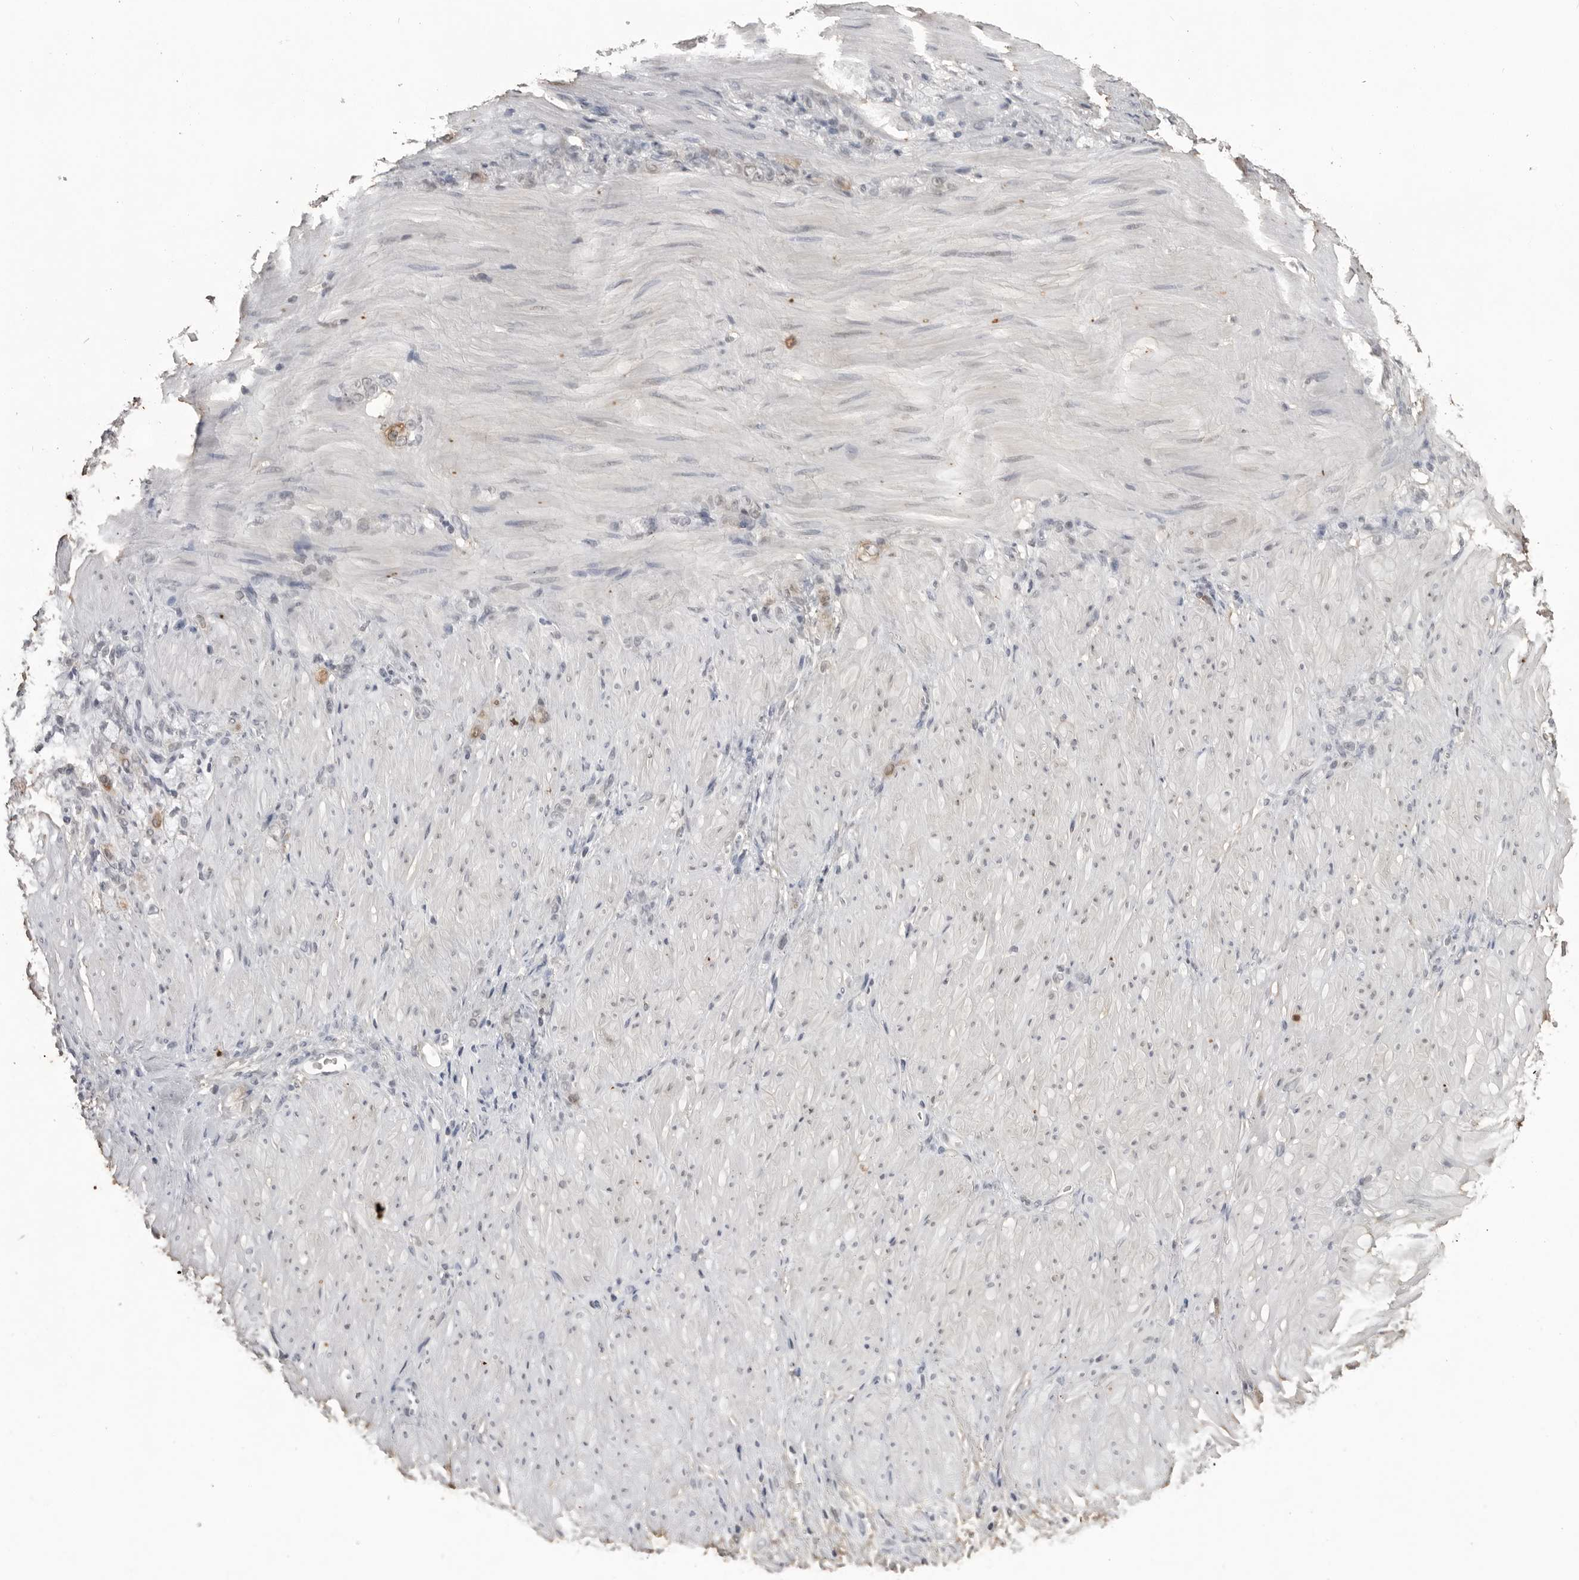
{"staining": {"intensity": "moderate", "quantity": "<25%", "location": "cytoplasmic/membranous"}, "tissue": "stomach cancer", "cell_type": "Tumor cells", "image_type": "cancer", "snomed": [{"axis": "morphology", "description": "Normal tissue, NOS"}, {"axis": "morphology", "description": "Adenocarcinoma, NOS"}, {"axis": "topography", "description": "Stomach"}], "caption": "An image of human adenocarcinoma (stomach) stained for a protein shows moderate cytoplasmic/membranous brown staining in tumor cells. (DAB = brown stain, brightfield microscopy at high magnification).", "gene": "RRM1", "patient": {"sex": "male", "age": 82}}